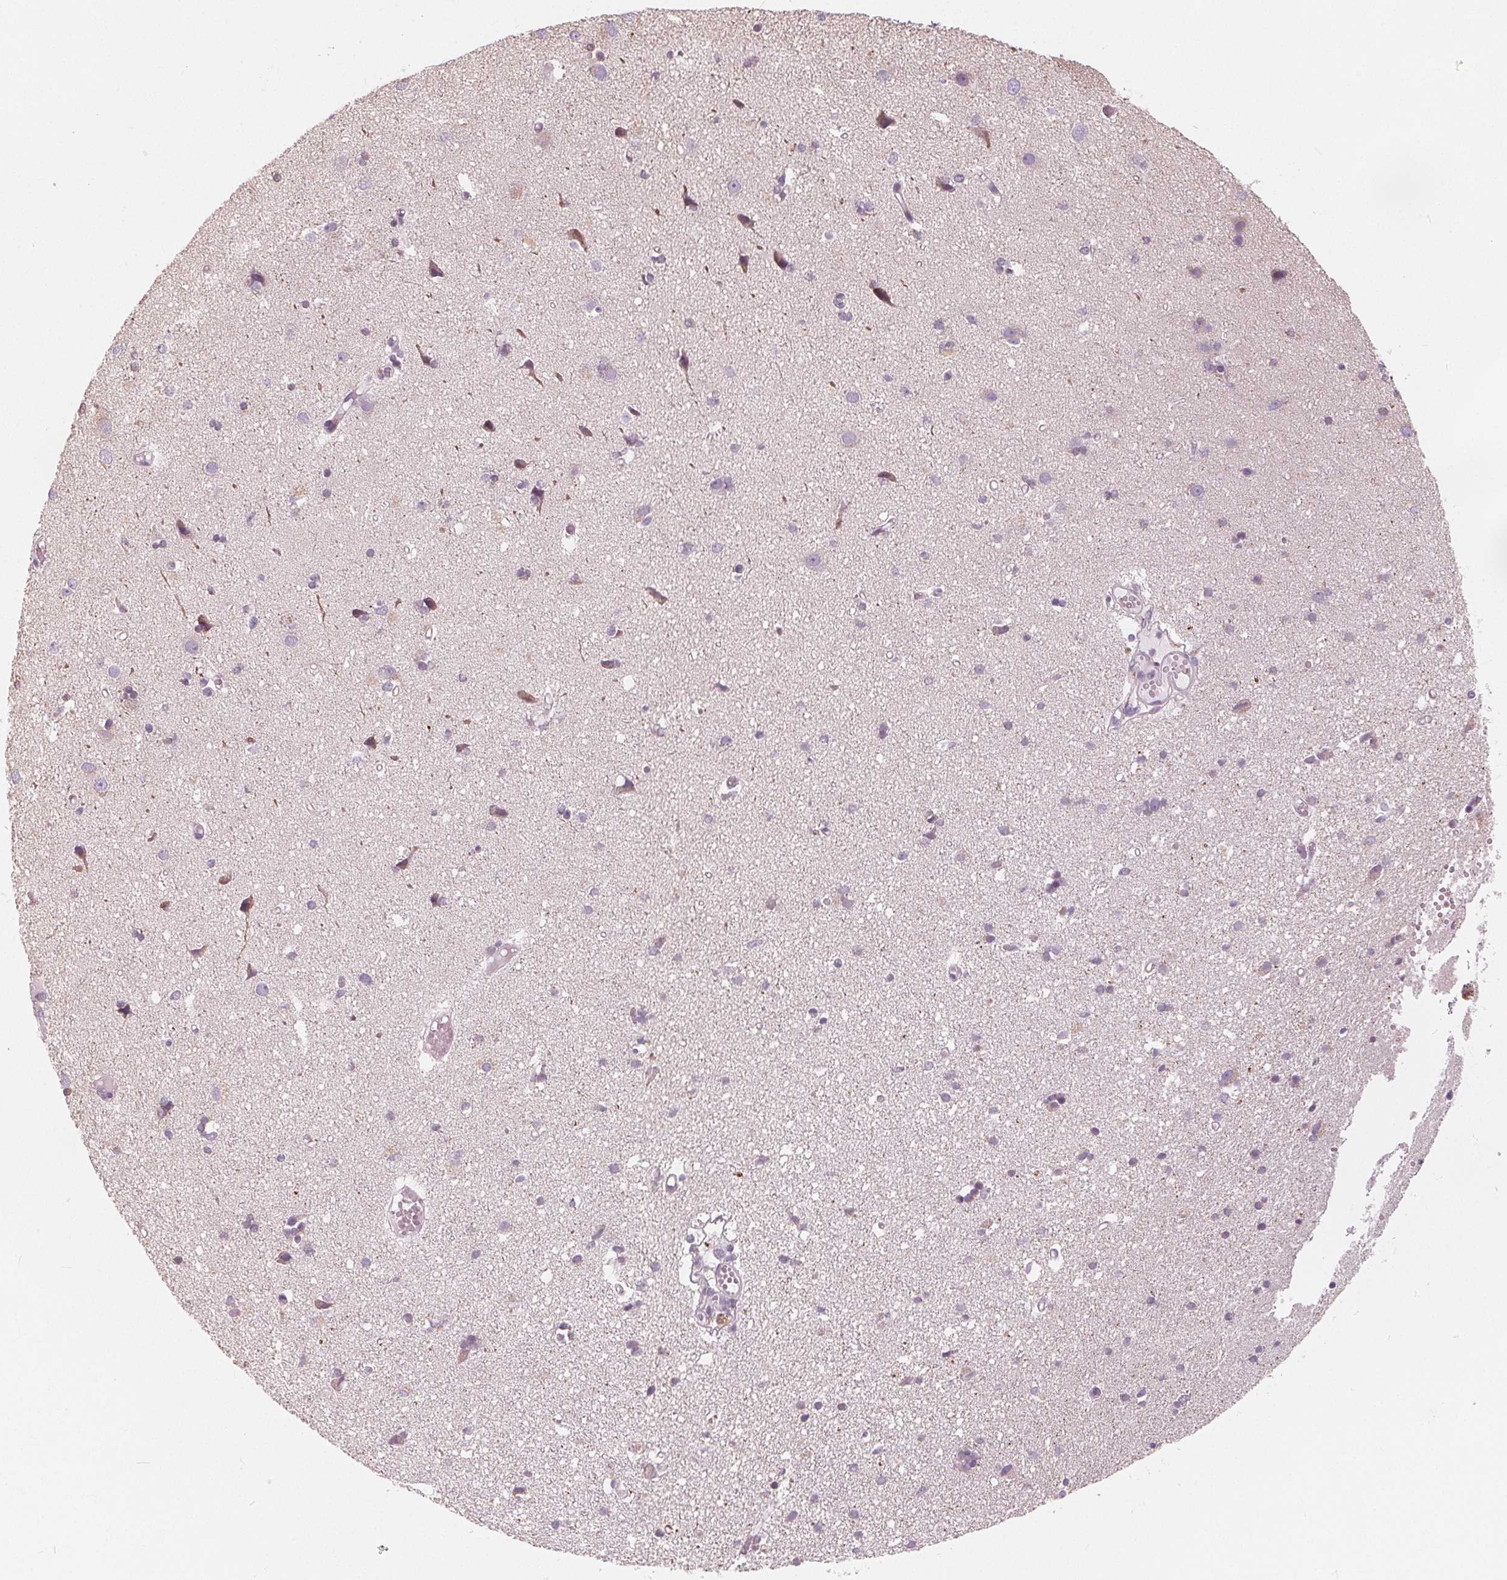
{"staining": {"intensity": "negative", "quantity": "none", "location": "none"}, "tissue": "cerebral cortex", "cell_type": "Endothelial cells", "image_type": "normal", "snomed": [{"axis": "morphology", "description": "Normal tissue, NOS"}, {"axis": "morphology", "description": "Glioma, malignant, High grade"}, {"axis": "topography", "description": "Cerebral cortex"}], "caption": "Endothelial cells show no significant staining in unremarkable cerebral cortex. (Immunohistochemistry, brightfield microscopy, high magnification).", "gene": "NUP210L", "patient": {"sex": "male", "age": 71}}